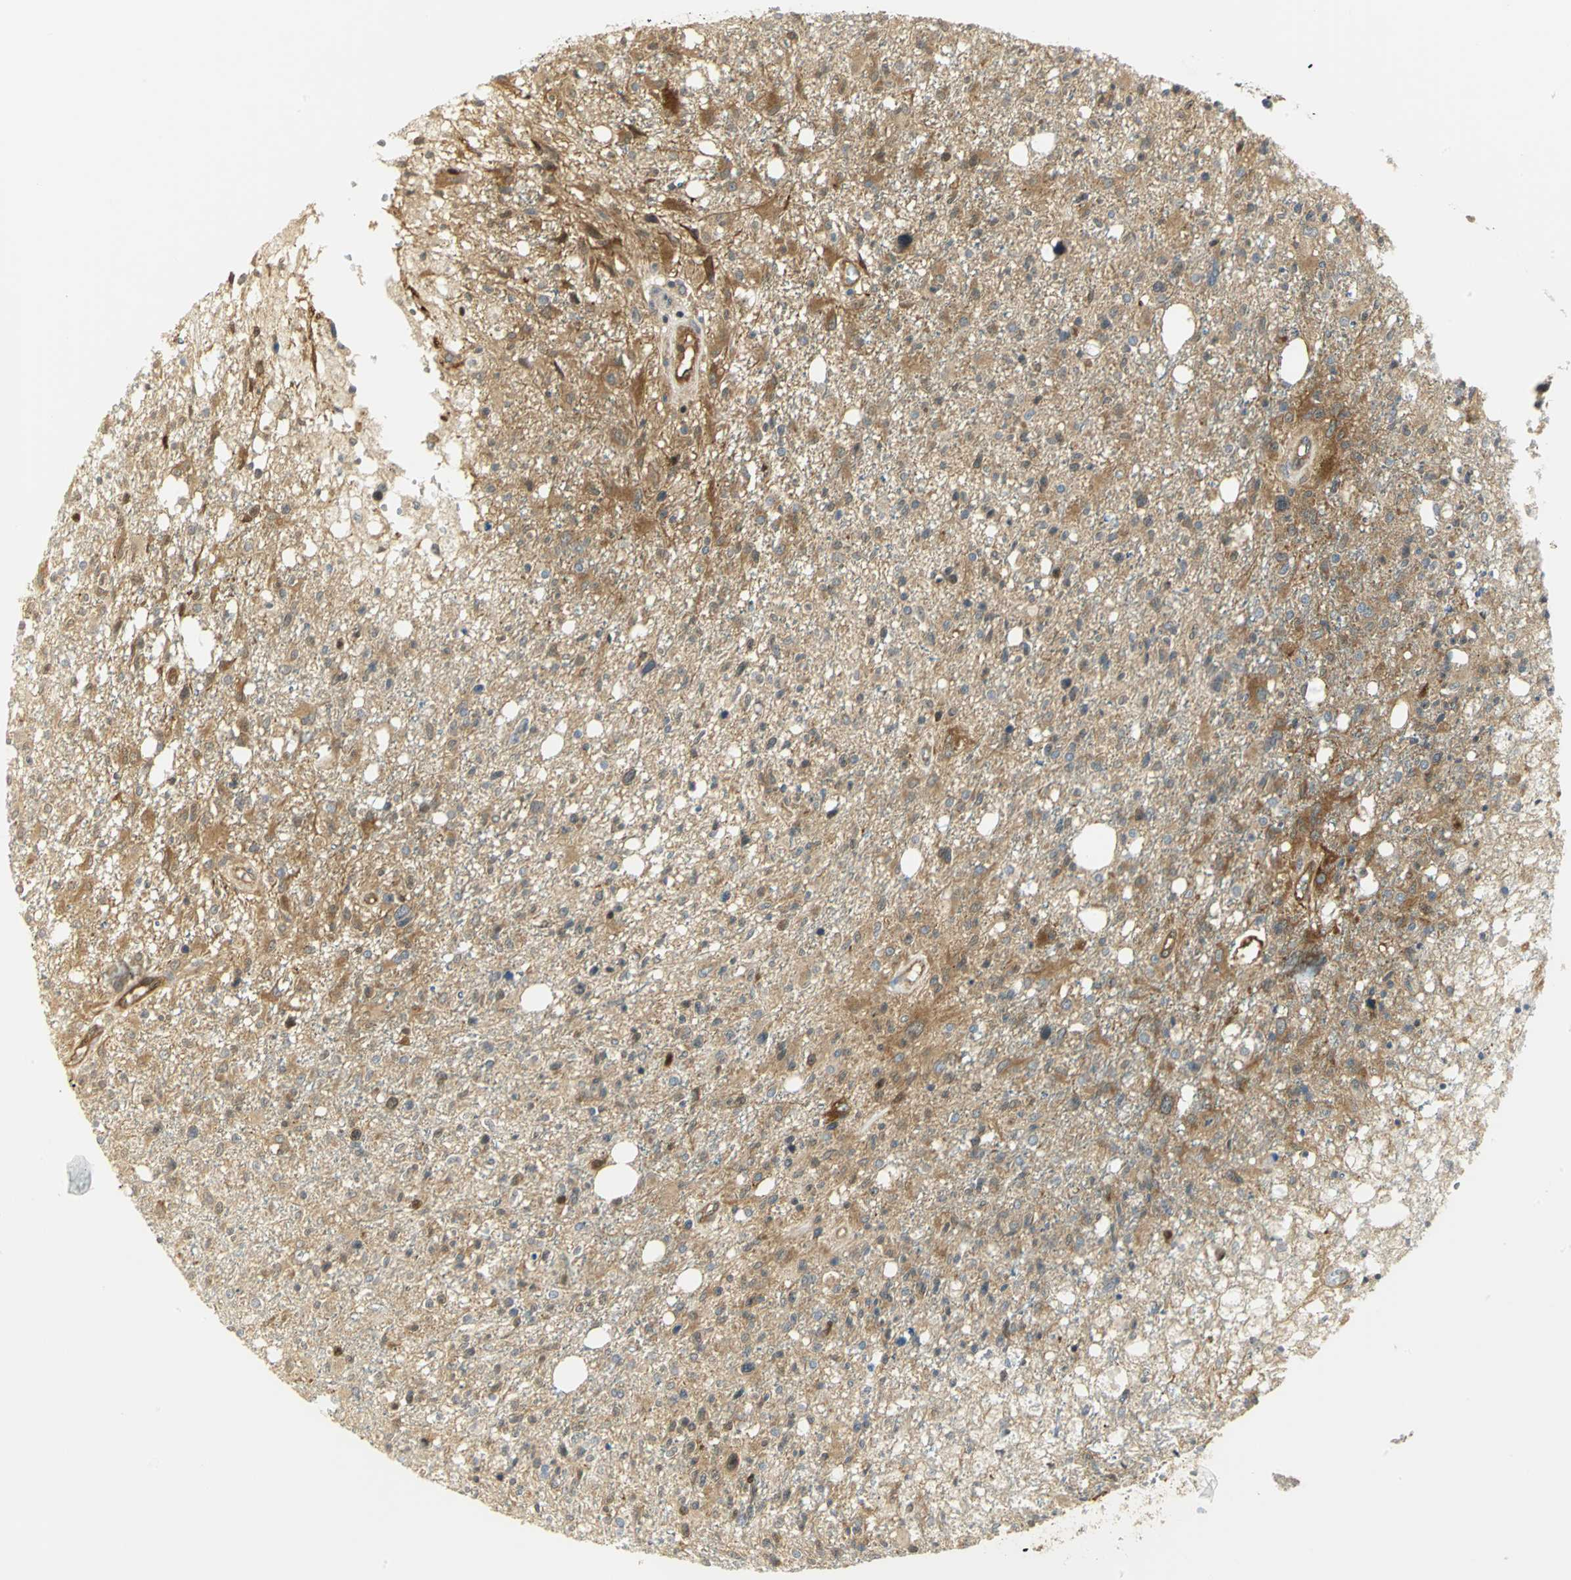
{"staining": {"intensity": "moderate", "quantity": ">75%", "location": "cytoplasmic/membranous"}, "tissue": "glioma", "cell_type": "Tumor cells", "image_type": "cancer", "snomed": [{"axis": "morphology", "description": "Glioma, malignant, High grade"}, {"axis": "topography", "description": "Cerebral cortex"}], "caption": "Malignant glioma (high-grade) stained with a brown dye displays moderate cytoplasmic/membranous positive expression in approximately >75% of tumor cells.", "gene": "EEA1", "patient": {"sex": "male", "age": 76}}